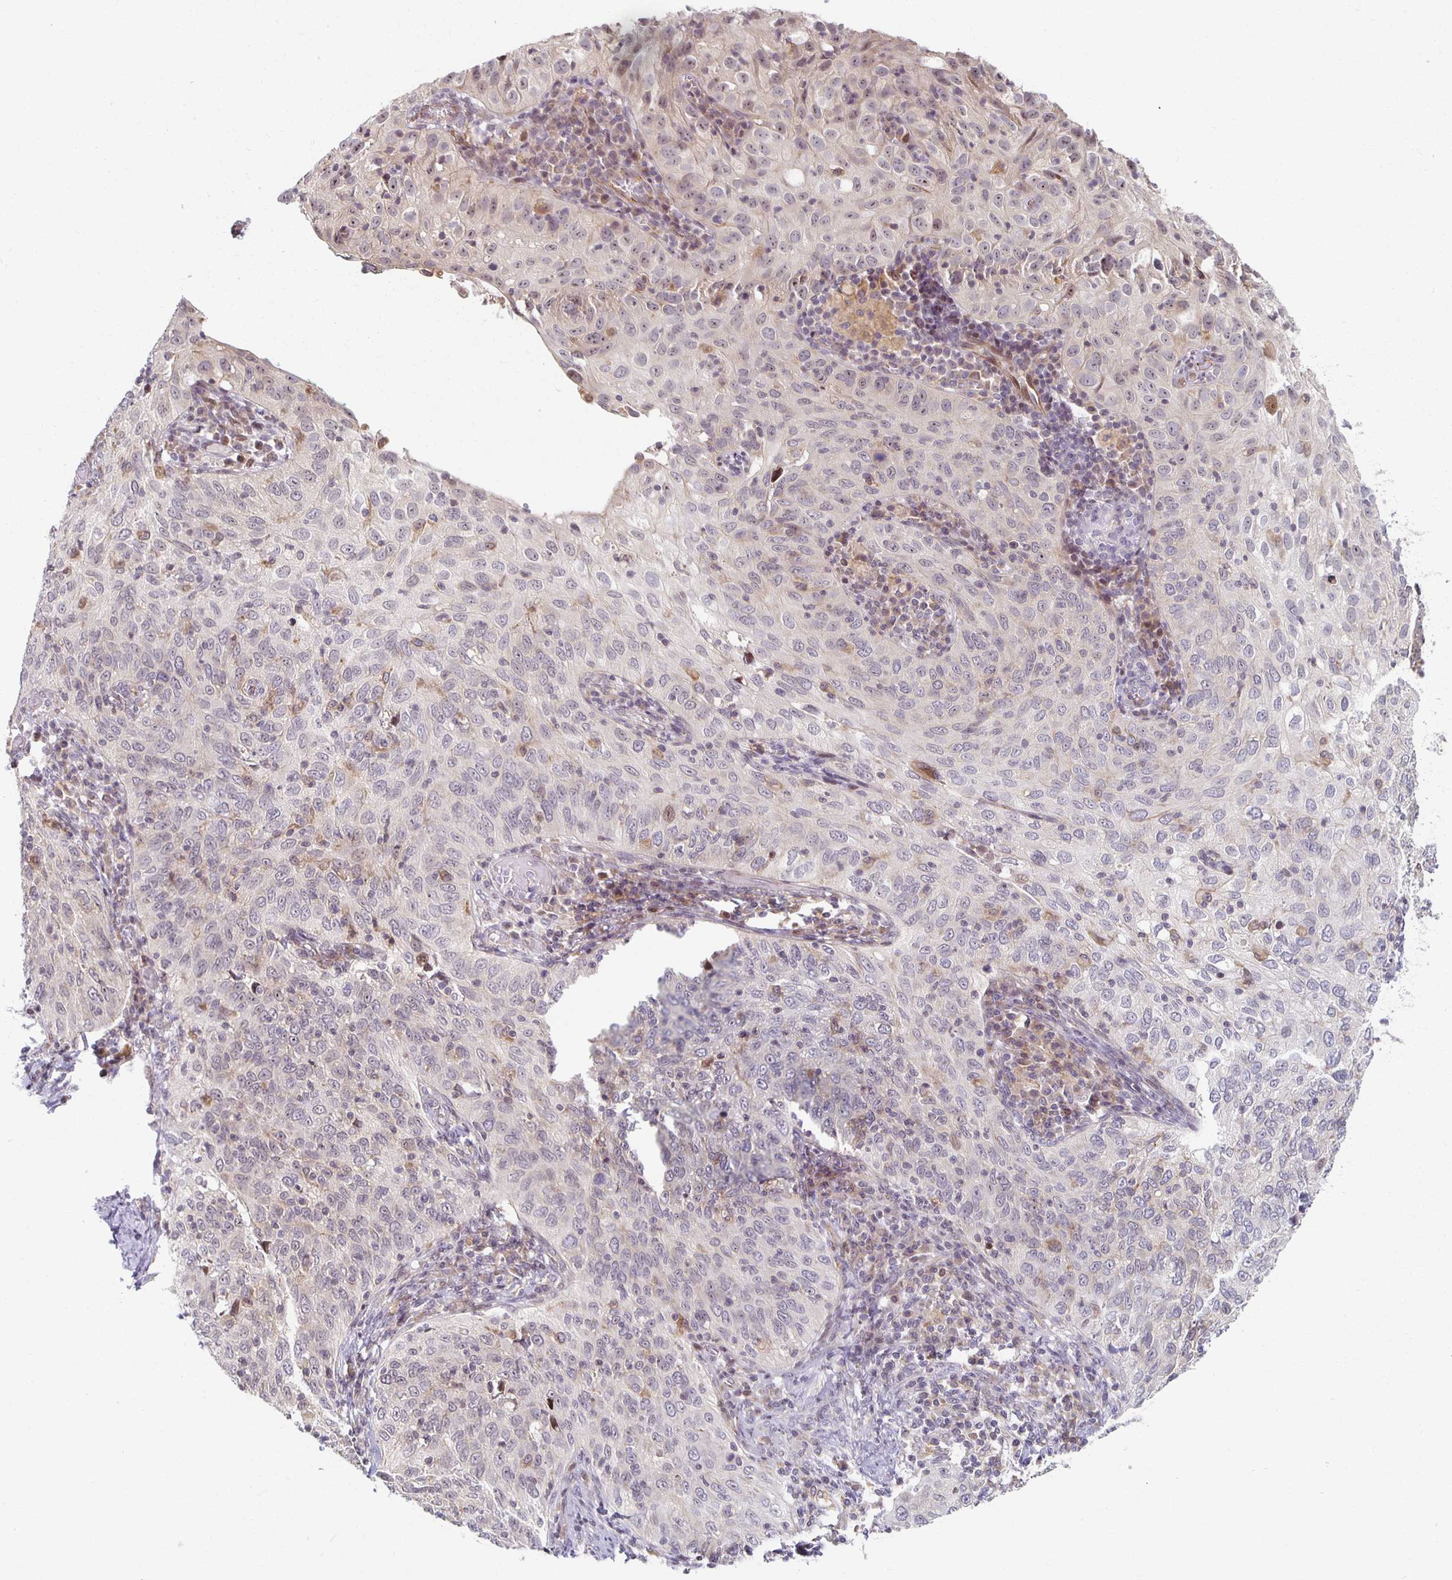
{"staining": {"intensity": "moderate", "quantity": "<25%", "location": "nuclear"}, "tissue": "cervical cancer", "cell_type": "Tumor cells", "image_type": "cancer", "snomed": [{"axis": "morphology", "description": "Squamous cell carcinoma, NOS"}, {"axis": "topography", "description": "Cervix"}], "caption": "There is low levels of moderate nuclear expression in tumor cells of cervical cancer (squamous cell carcinoma), as demonstrated by immunohistochemical staining (brown color).", "gene": "HCFC1R1", "patient": {"sex": "female", "age": 52}}